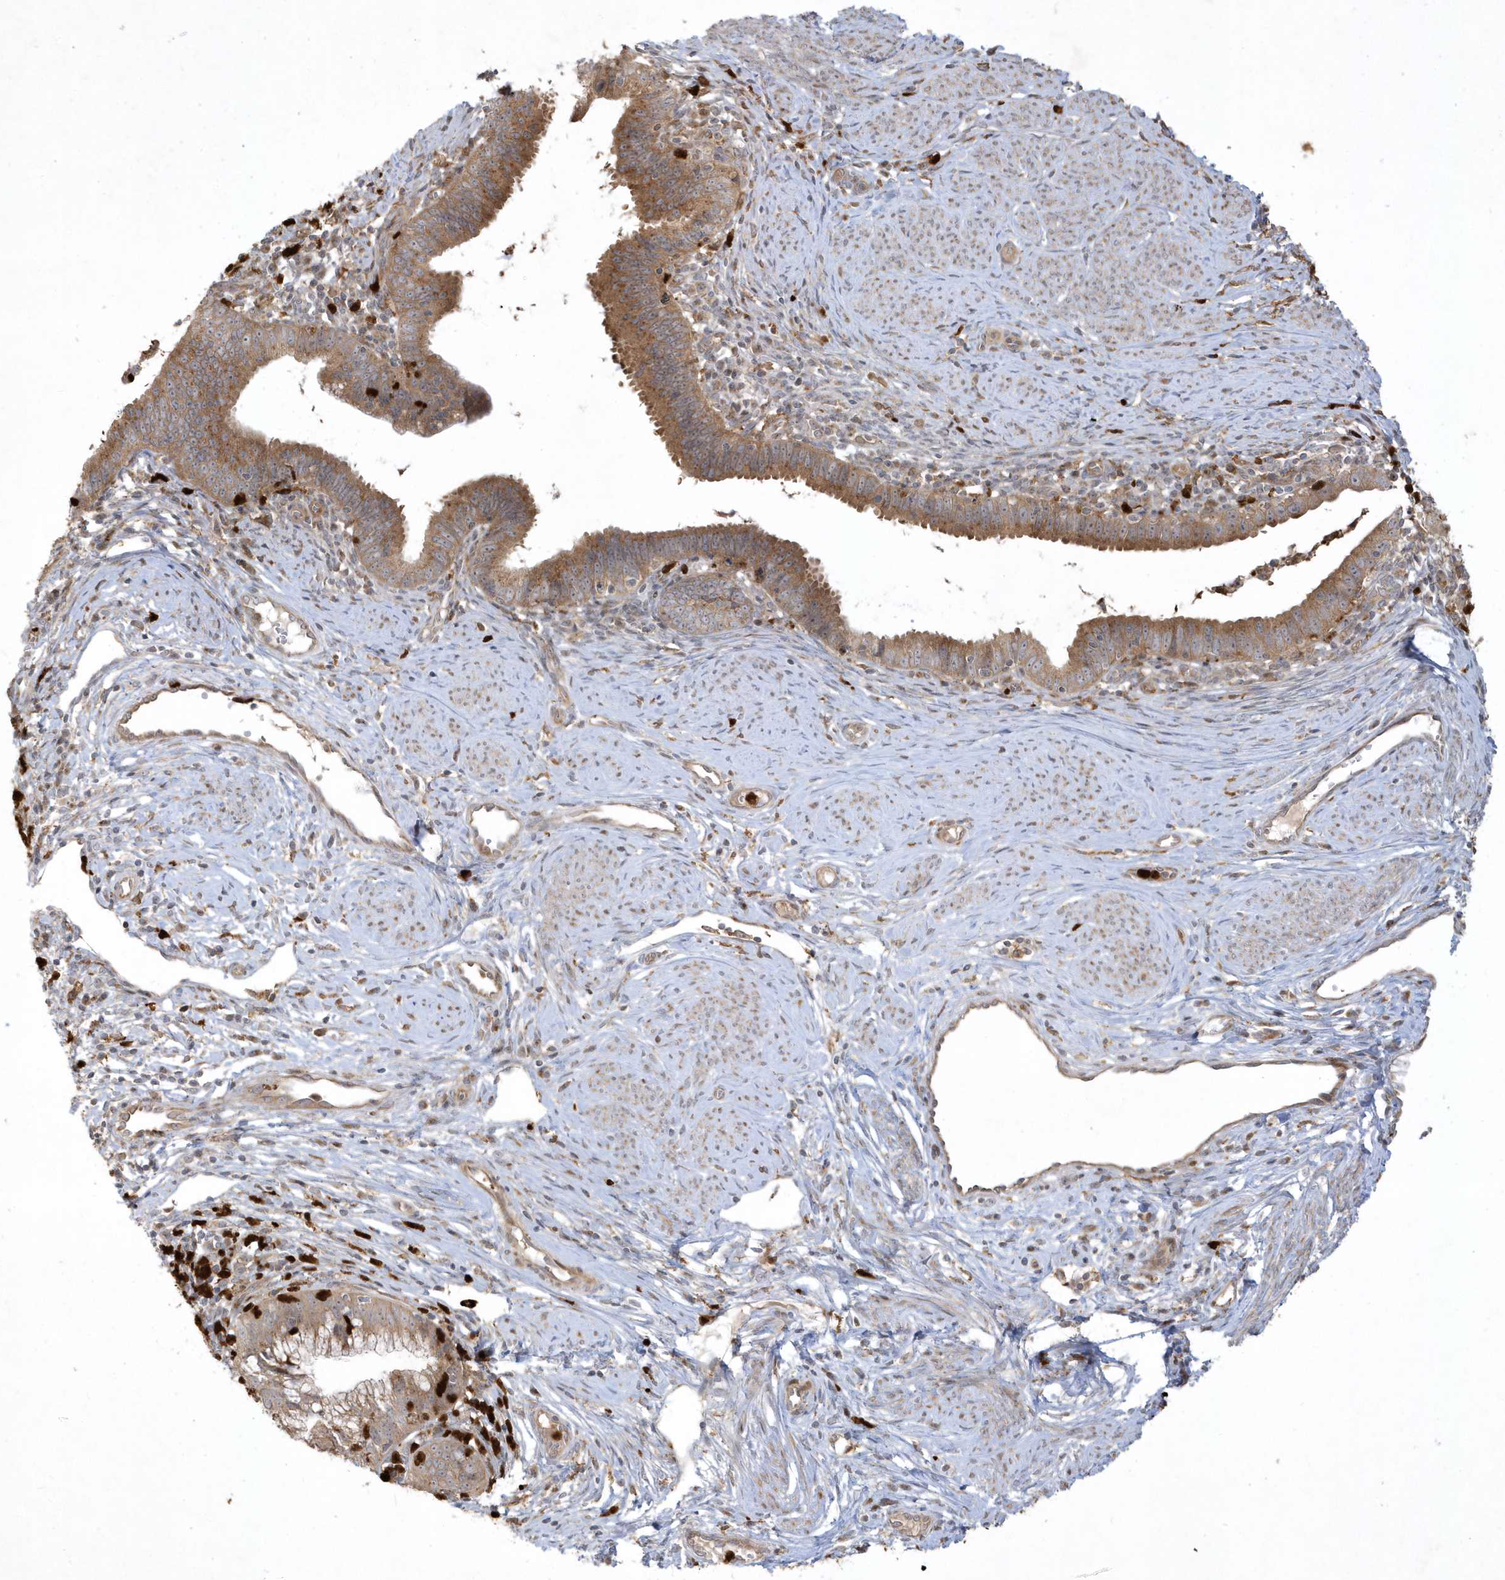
{"staining": {"intensity": "moderate", "quantity": ">75%", "location": "cytoplasmic/membranous"}, "tissue": "cervical cancer", "cell_type": "Tumor cells", "image_type": "cancer", "snomed": [{"axis": "morphology", "description": "Adenocarcinoma, NOS"}, {"axis": "topography", "description": "Cervix"}], "caption": "IHC of human adenocarcinoma (cervical) demonstrates medium levels of moderate cytoplasmic/membranous positivity in approximately >75% of tumor cells.", "gene": "IFT57", "patient": {"sex": "female", "age": 36}}